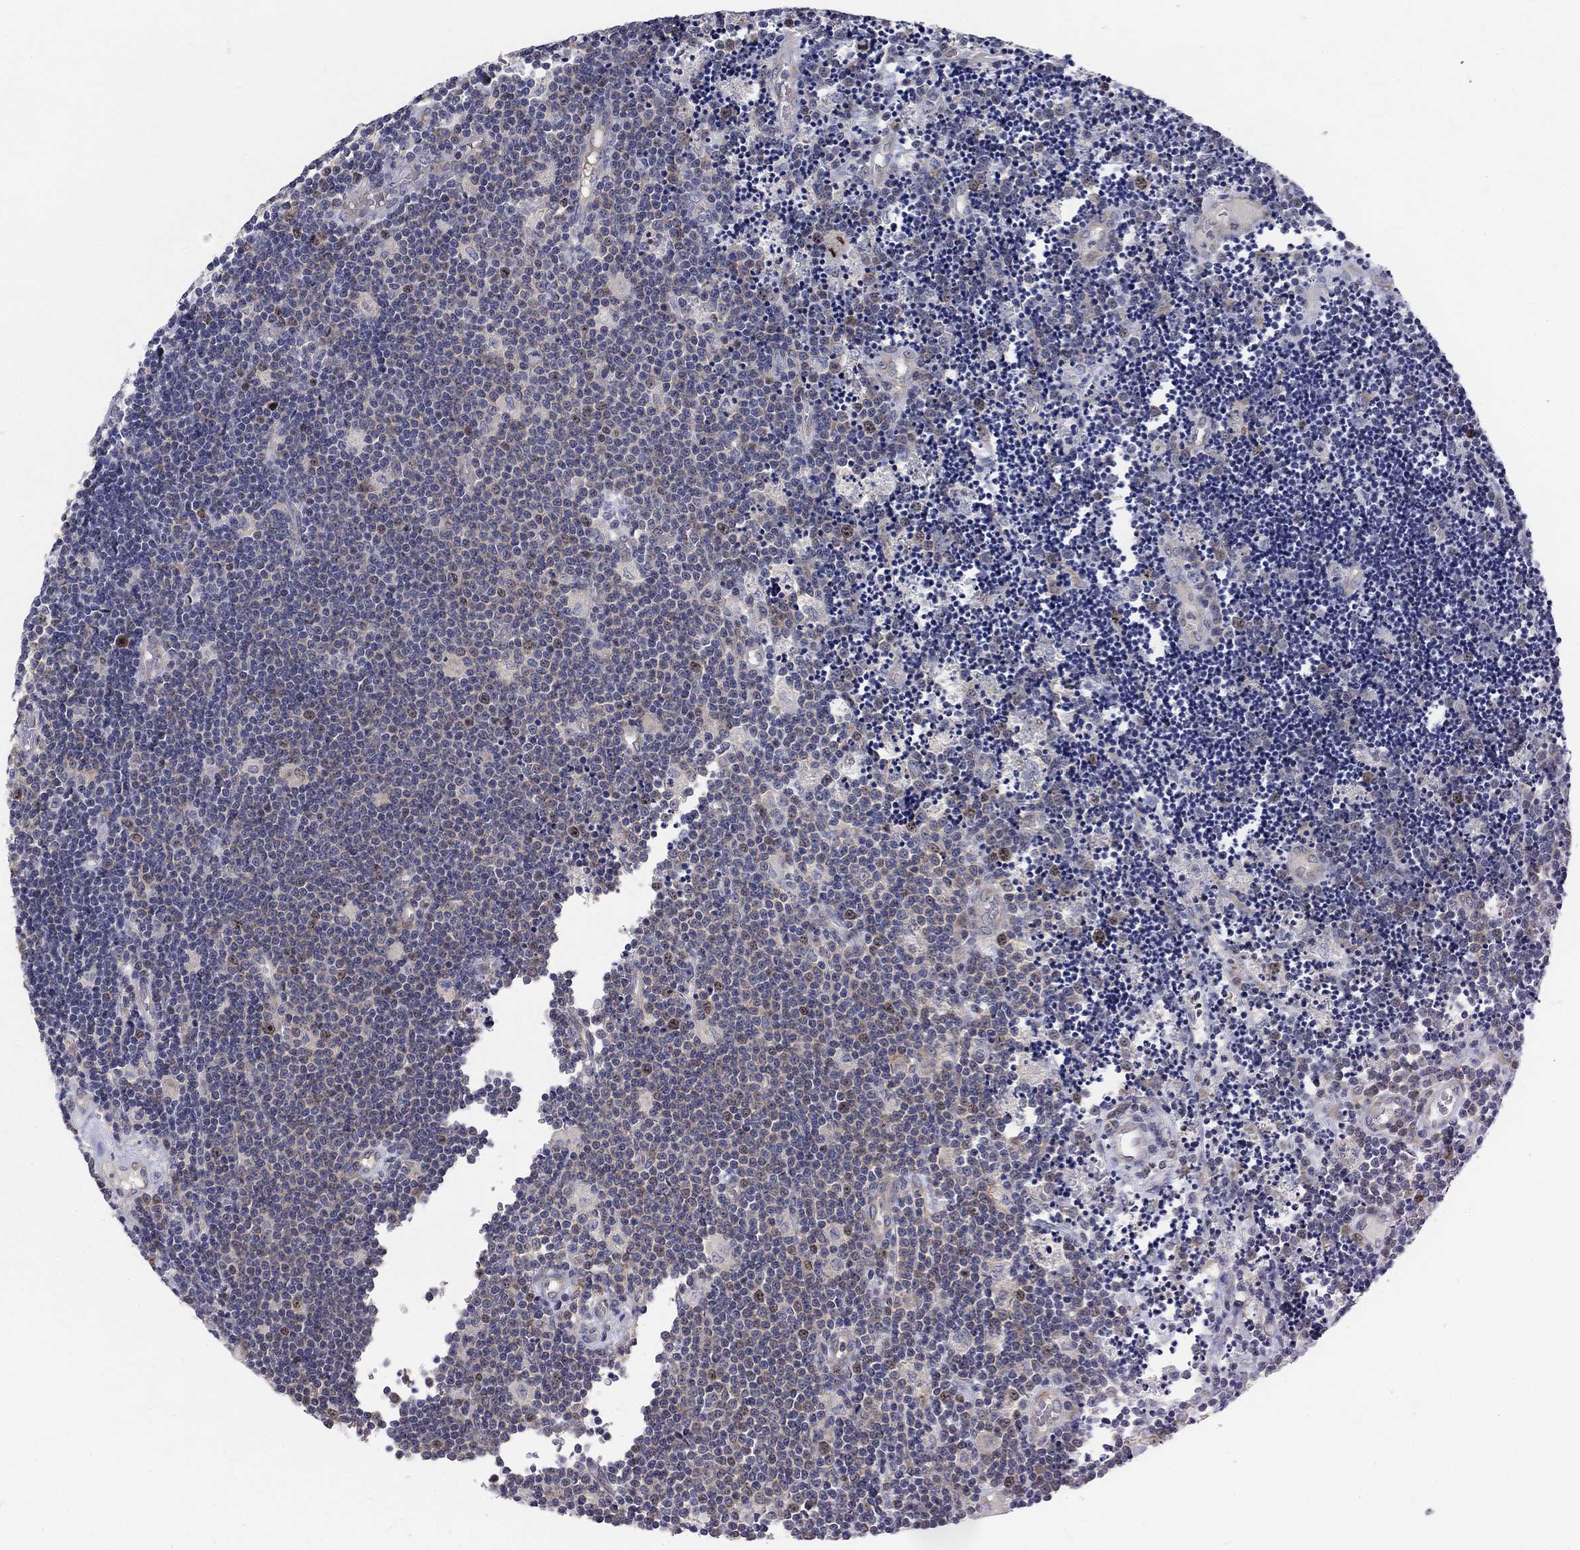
{"staining": {"intensity": "negative", "quantity": "none", "location": "none"}, "tissue": "lymphoma", "cell_type": "Tumor cells", "image_type": "cancer", "snomed": [{"axis": "morphology", "description": "Malignant lymphoma, non-Hodgkin's type, Low grade"}, {"axis": "topography", "description": "Brain"}], "caption": "Human lymphoma stained for a protein using immunohistochemistry displays no positivity in tumor cells.", "gene": "MMP24", "patient": {"sex": "female", "age": 66}}